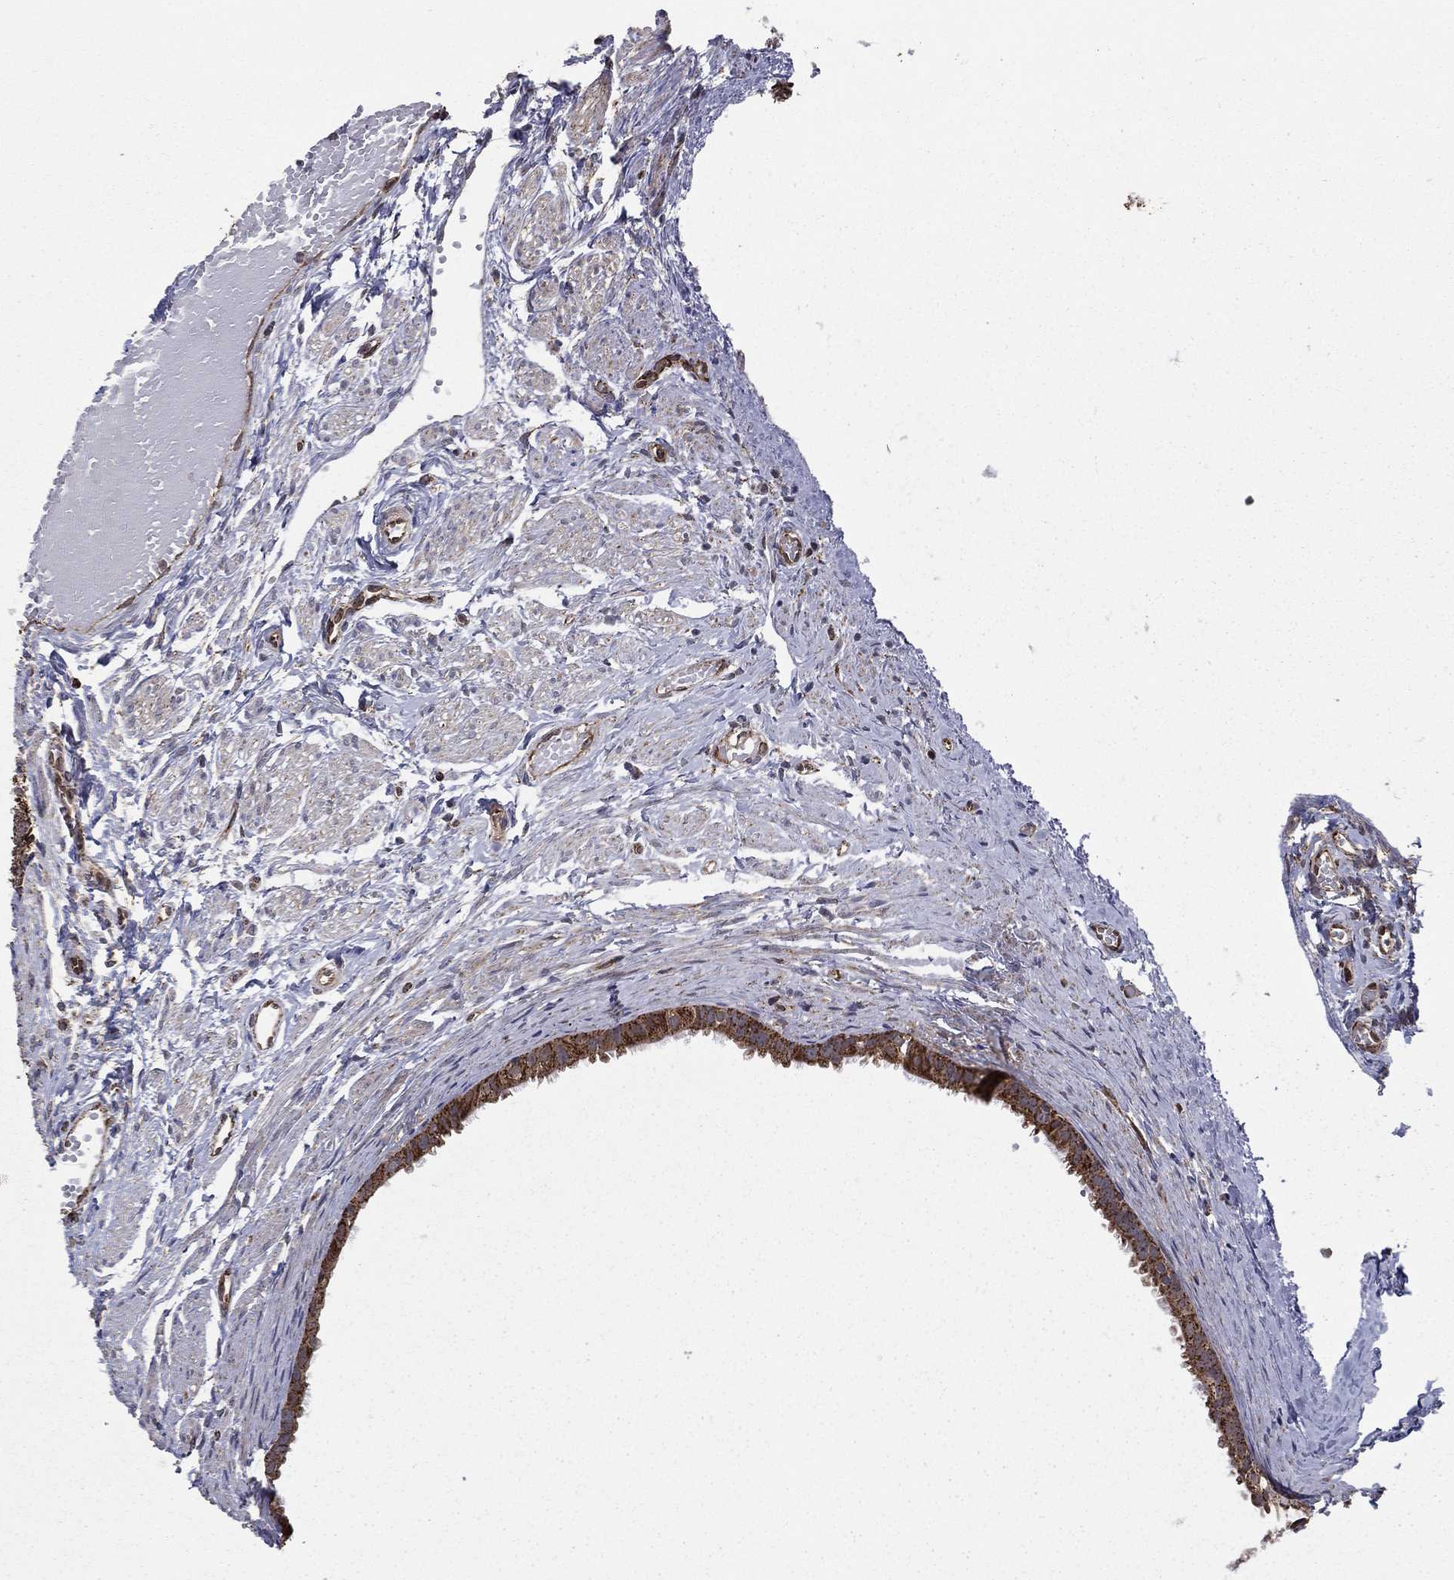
{"staining": {"intensity": "moderate", "quantity": ">75%", "location": "cytoplasmic/membranous"}, "tissue": "fallopian tube", "cell_type": "Glandular cells", "image_type": "normal", "snomed": [{"axis": "morphology", "description": "Normal tissue, NOS"}, {"axis": "topography", "description": "Fallopian tube"}, {"axis": "topography", "description": "Ovary"}], "caption": "IHC of normal fallopian tube reveals medium levels of moderate cytoplasmic/membranous staining in approximately >75% of glandular cells. The staining was performed using DAB, with brown indicating positive protein expression. Nuclei are stained blue with hematoxylin.", "gene": "ENSG00000288684", "patient": {"sex": "female", "age": 49}}